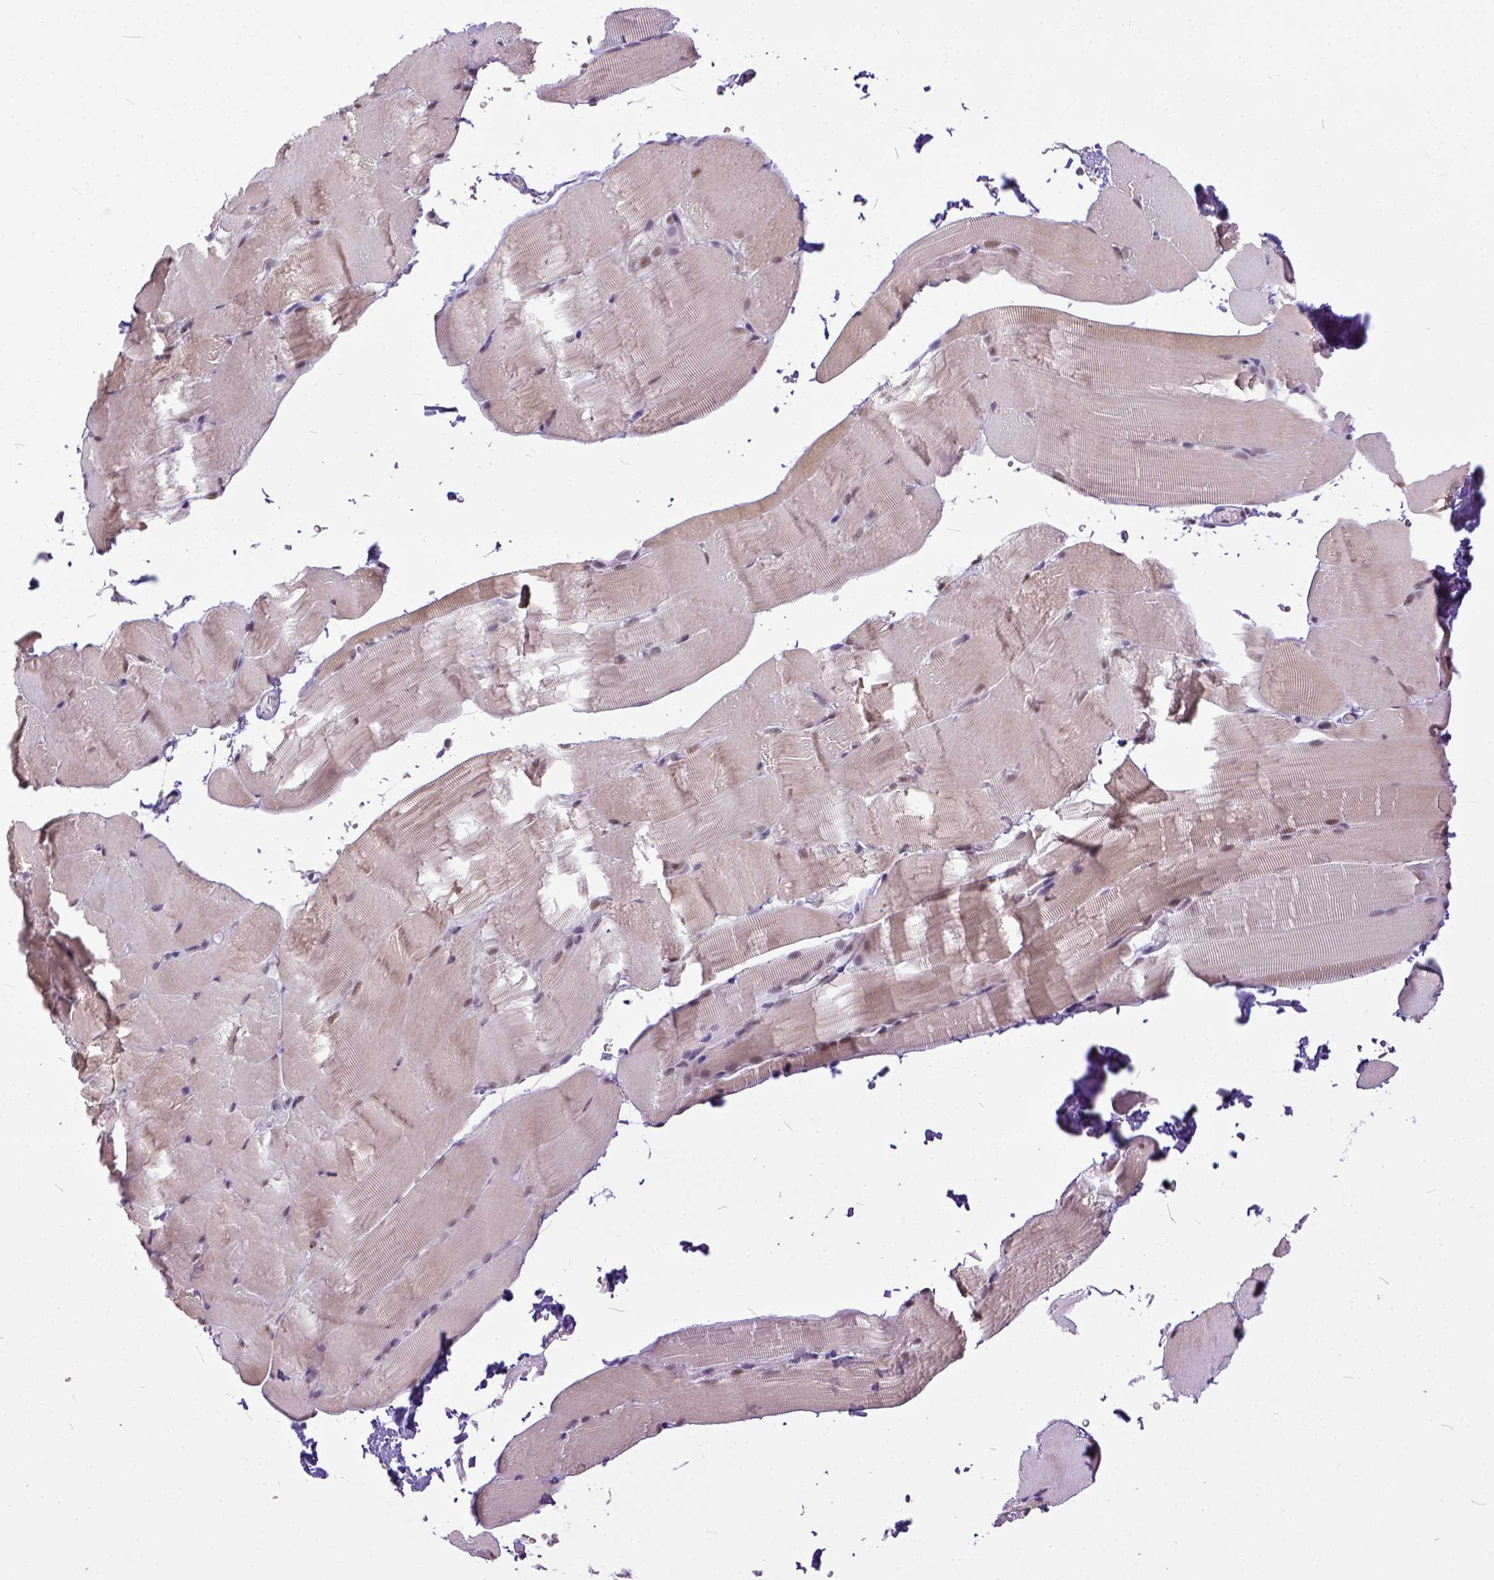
{"staining": {"intensity": "weak", "quantity": "25%-75%", "location": "nuclear"}, "tissue": "skeletal muscle", "cell_type": "Myocytes", "image_type": "normal", "snomed": [{"axis": "morphology", "description": "Normal tissue, NOS"}, {"axis": "topography", "description": "Skeletal muscle"}], "caption": "Human skeletal muscle stained with a brown dye demonstrates weak nuclear positive staining in about 25%-75% of myocytes.", "gene": "ERCC1", "patient": {"sex": "female", "age": 37}}